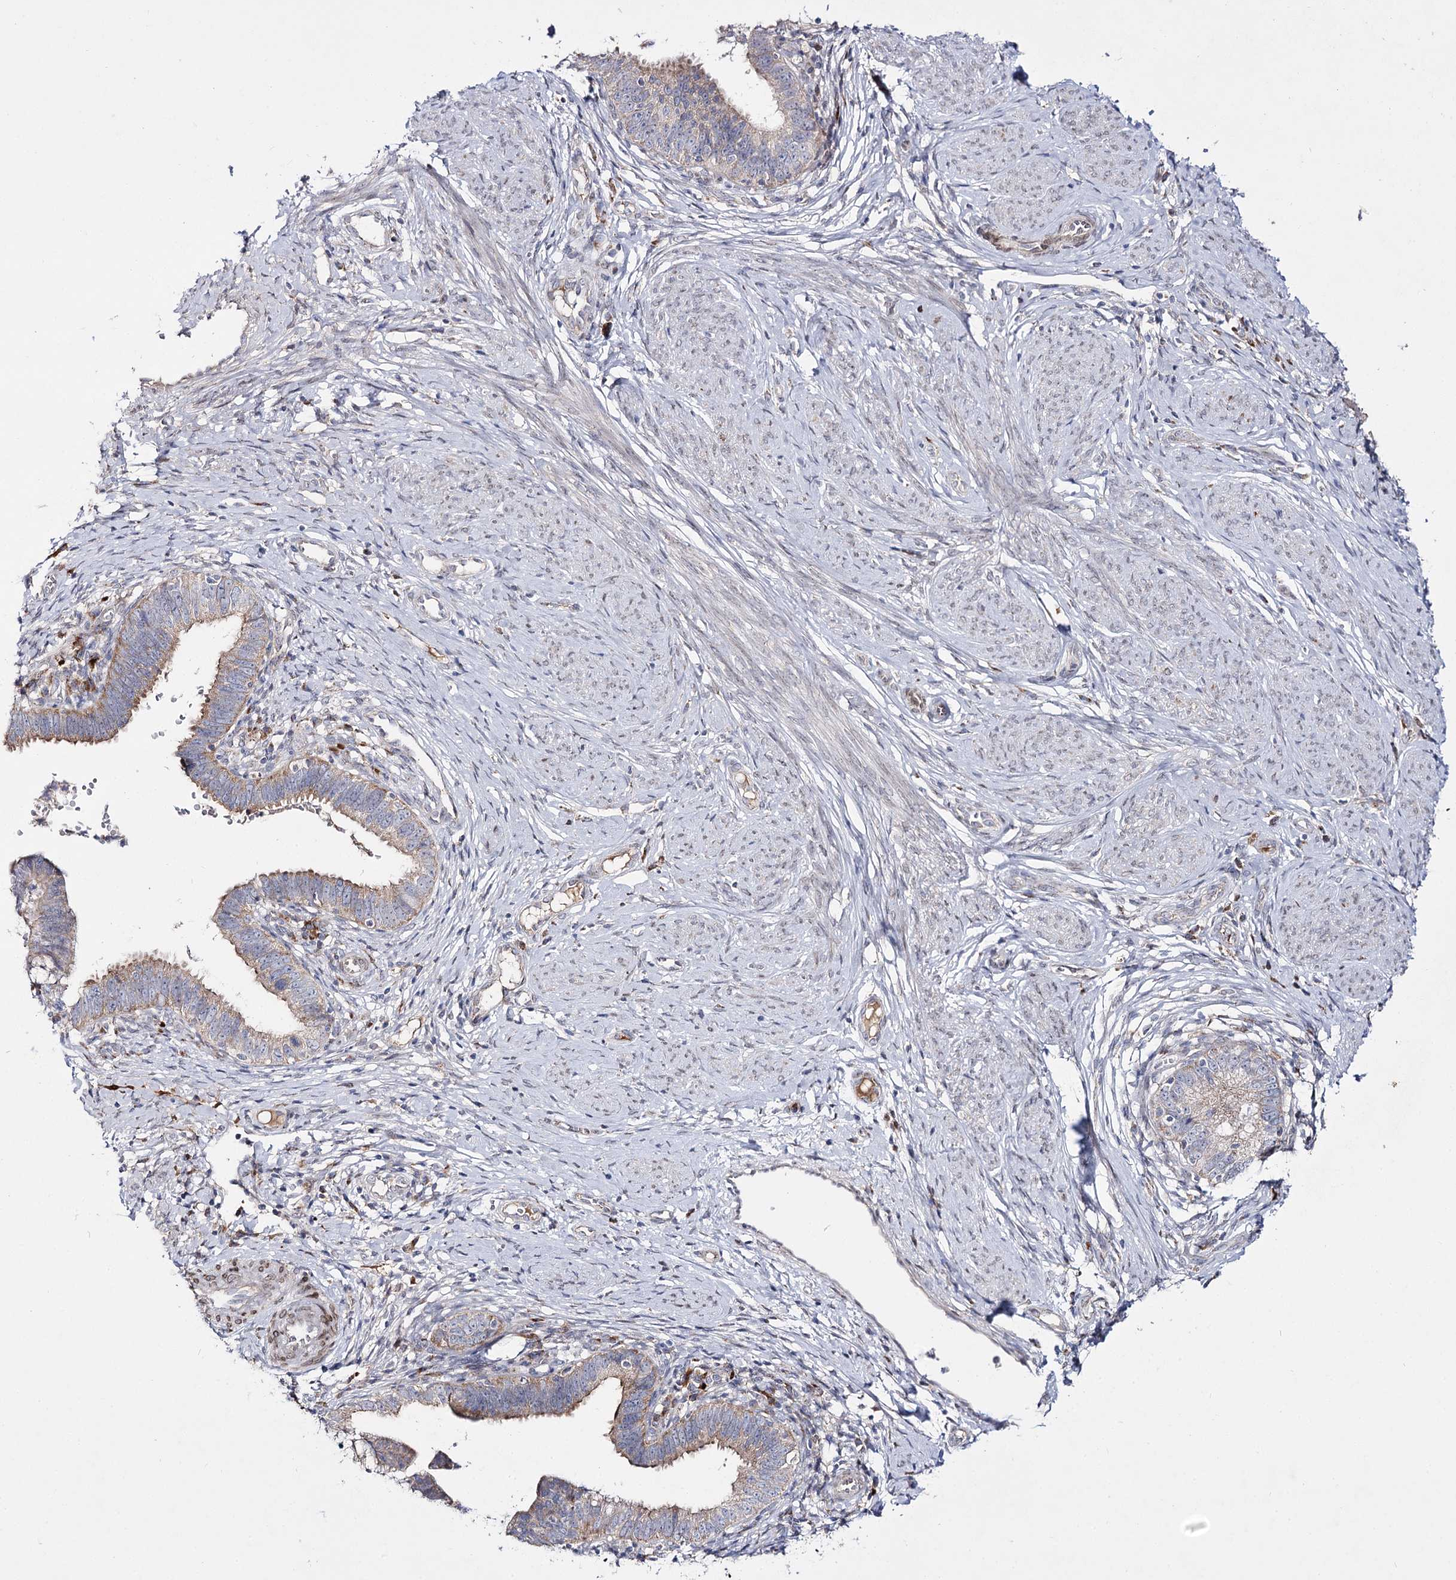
{"staining": {"intensity": "moderate", "quantity": "<25%", "location": "cytoplasmic/membranous"}, "tissue": "cervical cancer", "cell_type": "Tumor cells", "image_type": "cancer", "snomed": [{"axis": "morphology", "description": "Adenocarcinoma, NOS"}, {"axis": "topography", "description": "Cervix"}], "caption": "A brown stain labels moderate cytoplasmic/membranous expression of a protein in cervical cancer (adenocarcinoma) tumor cells.", "gene": "C11orf80", "patient": {"sex": "female", "age": 36}}